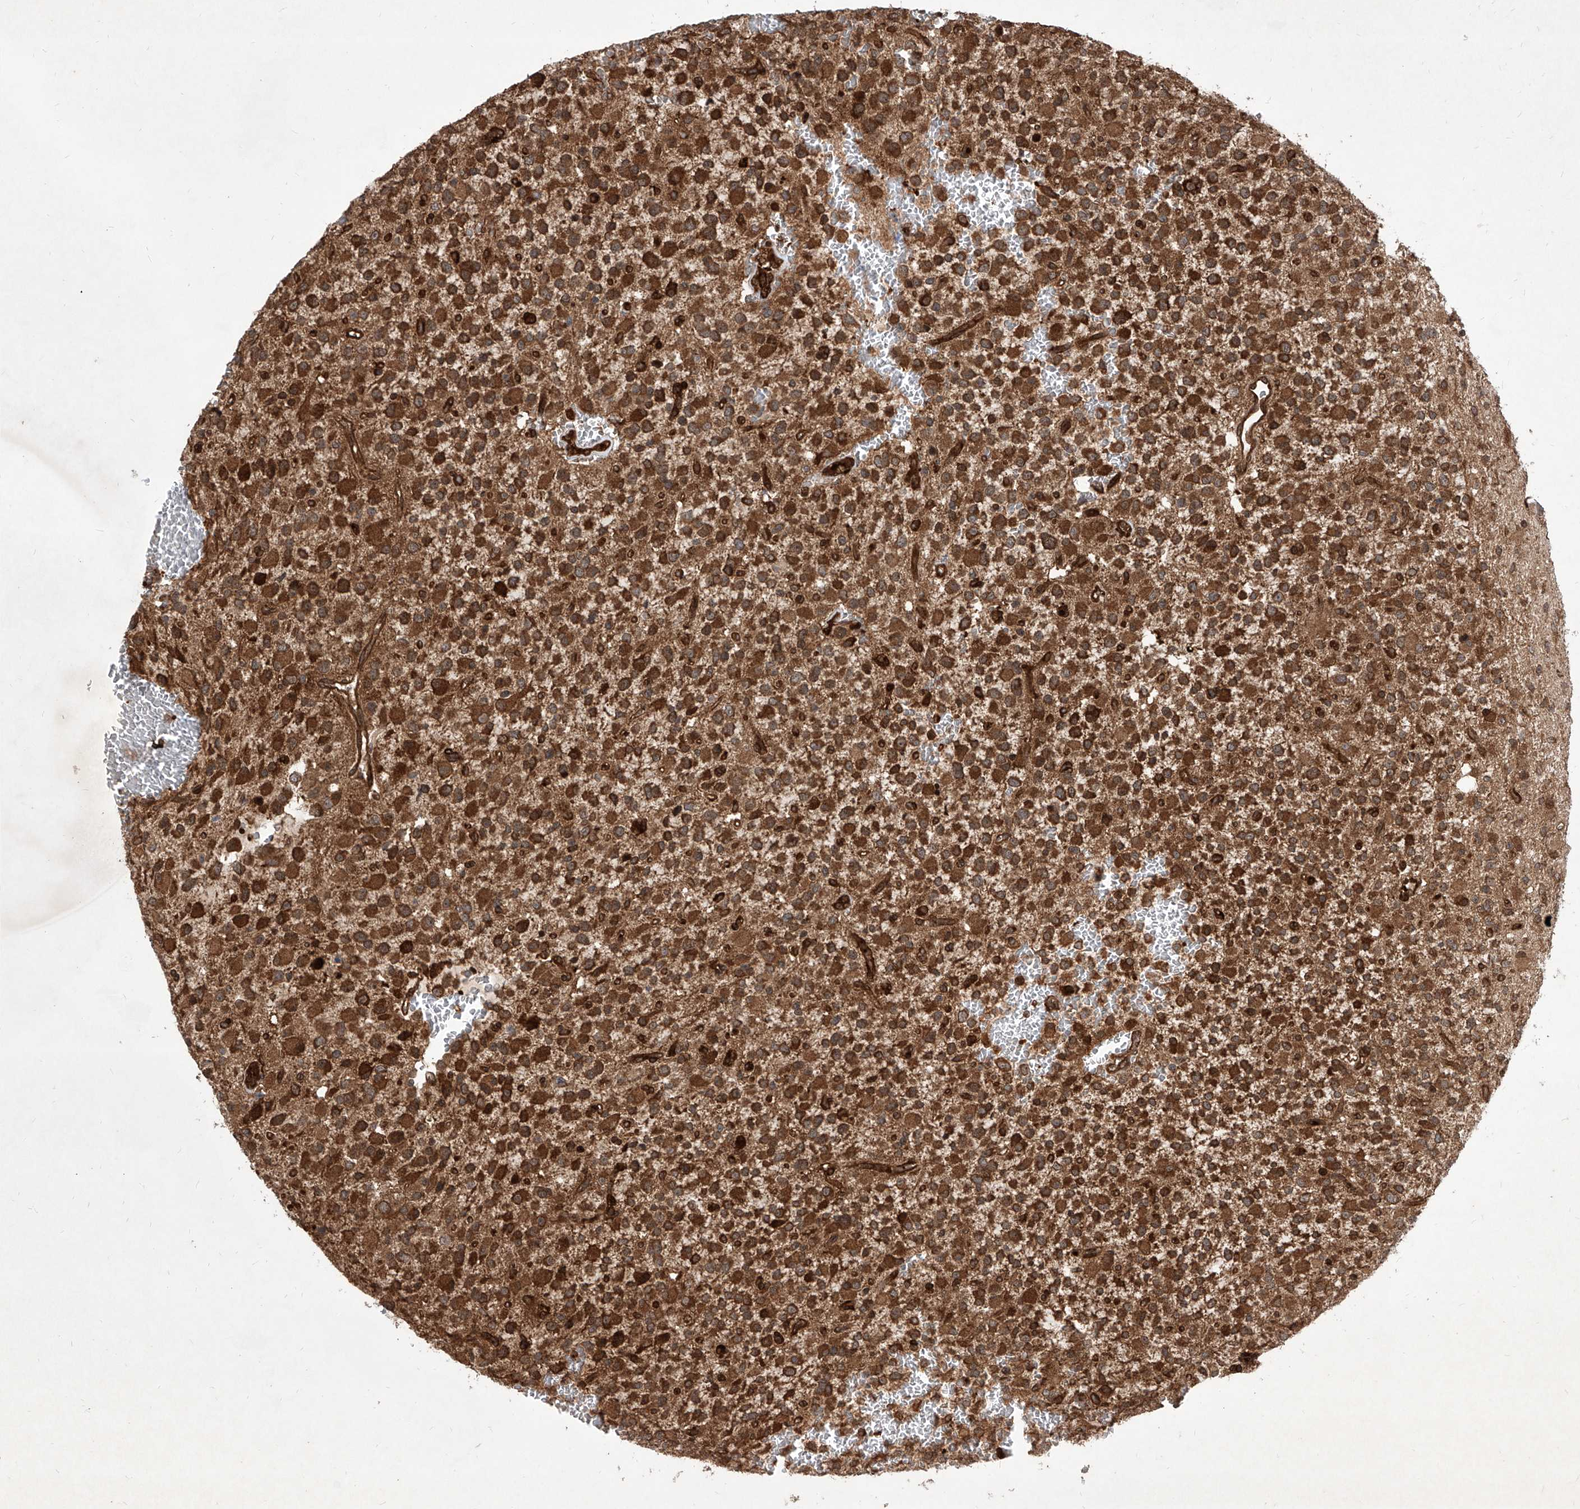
{"staining": {"intensity": "strong", "quantity": ">75%", "location": "cytoplasmic/membranous"}, "tissue": "glioma", "cell_type": "Tumor cells", "image_type": "cancer", "snomed": [{"axis": "morphology", "description": "Glioma, malignant, High grade"}, {"axis": "topography", "description": "Brain"}], "caption": "Strong cytoplasmic/membranous protein staining is seen in approximately >75% of tumor cells in malignant high-grade glioma.", "gene": "MAGED2", "patient": {"sex": "male", "age": 34}}